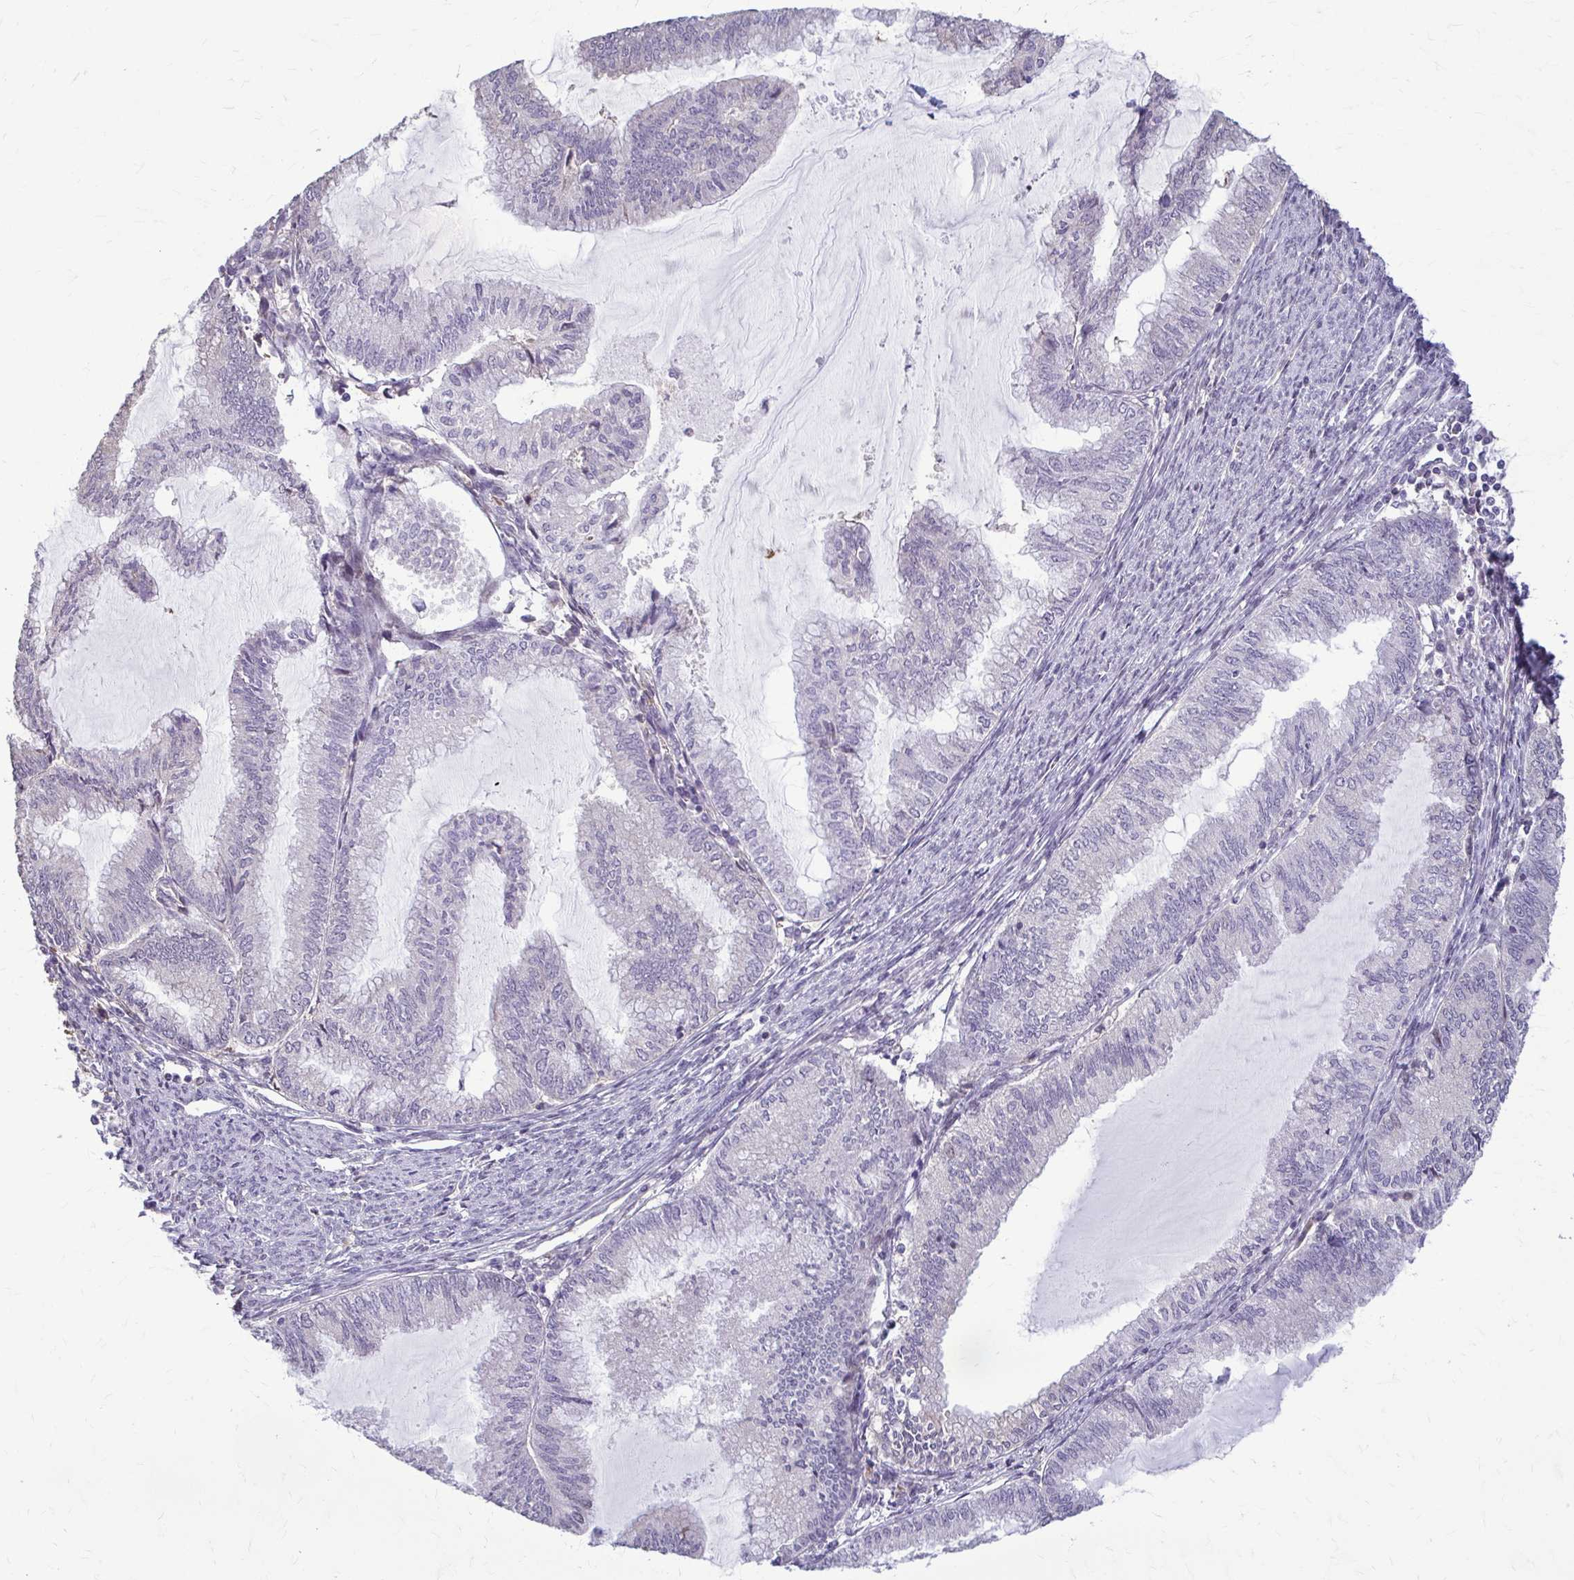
{"staining": {"intensity": "negative", "quantity": "none", "location": "none"}, "tissue": "endometrial cancer", "cell_type": "Tumor cells", "image_type": "cancer", "snomed": [{"axis": "morphology", "description": "Adenocarcinoma, NOS"}, {"axis": "topography", "description": "Endometrium"}], "caption": "Endometrial adenocarcinoma stained for a protein using immunohistochemistry demonstrates no staining tumor cells.", "gene": "ZNF34", "patient": {"sex": "female", "age": 79}}